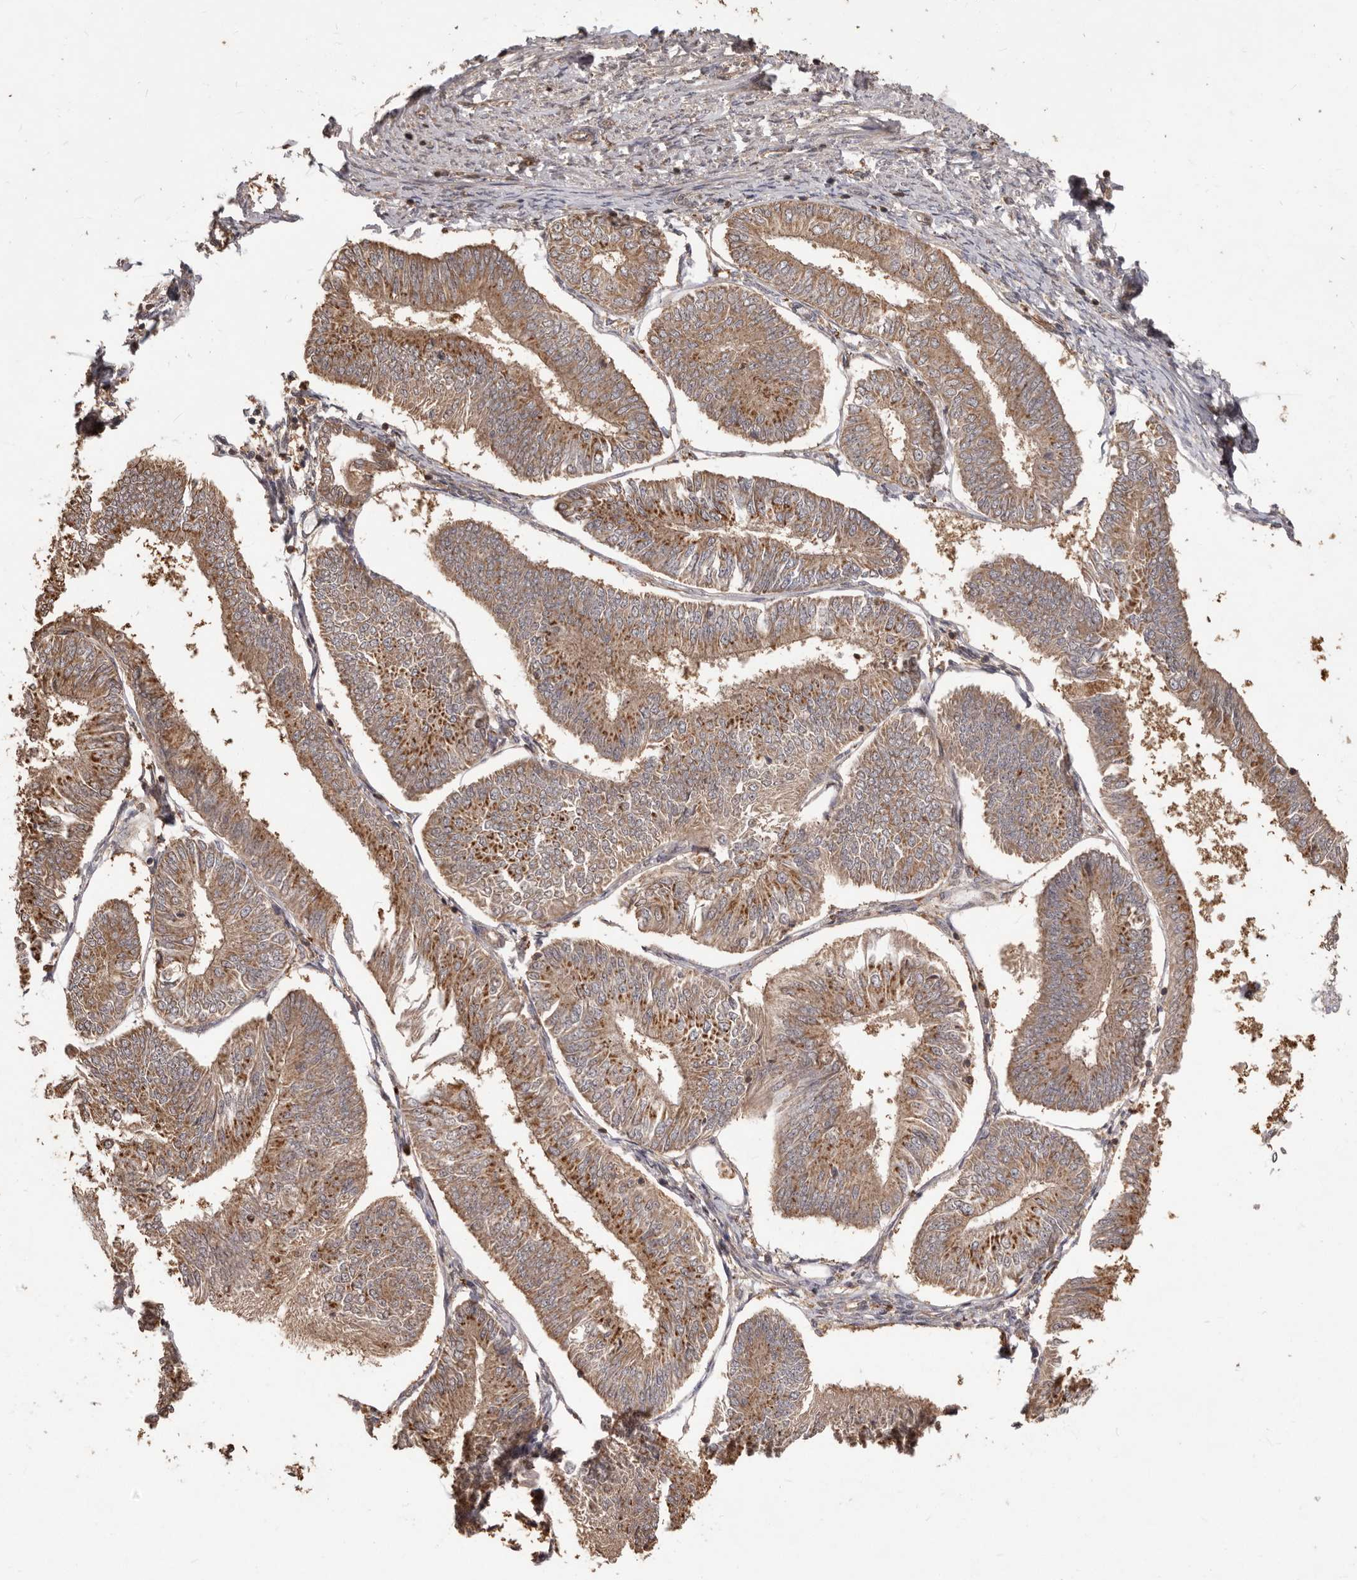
{"staining": {"intensity": "moderate", "quantity": ">75%", "location": "cytoplasmic/membranous"}, "tissue": "endometrial cancer", "cell_type": "Tumor cells", "image_type": "cancer", "snomed": [{"axis": "morphology", "description": "Adenocarcinoma, NOS"}, {"axis": "topography", "description": "Endometrium"}], "caption": "Endometrial cancer (adenocarcinoma) stained for a protein (brown) shows moderate cytoplasmic/membranous positive positivity in about >75% of tumor cells.", "gene": "MTO1", "patient": {"sex": "female", "age": 58}}